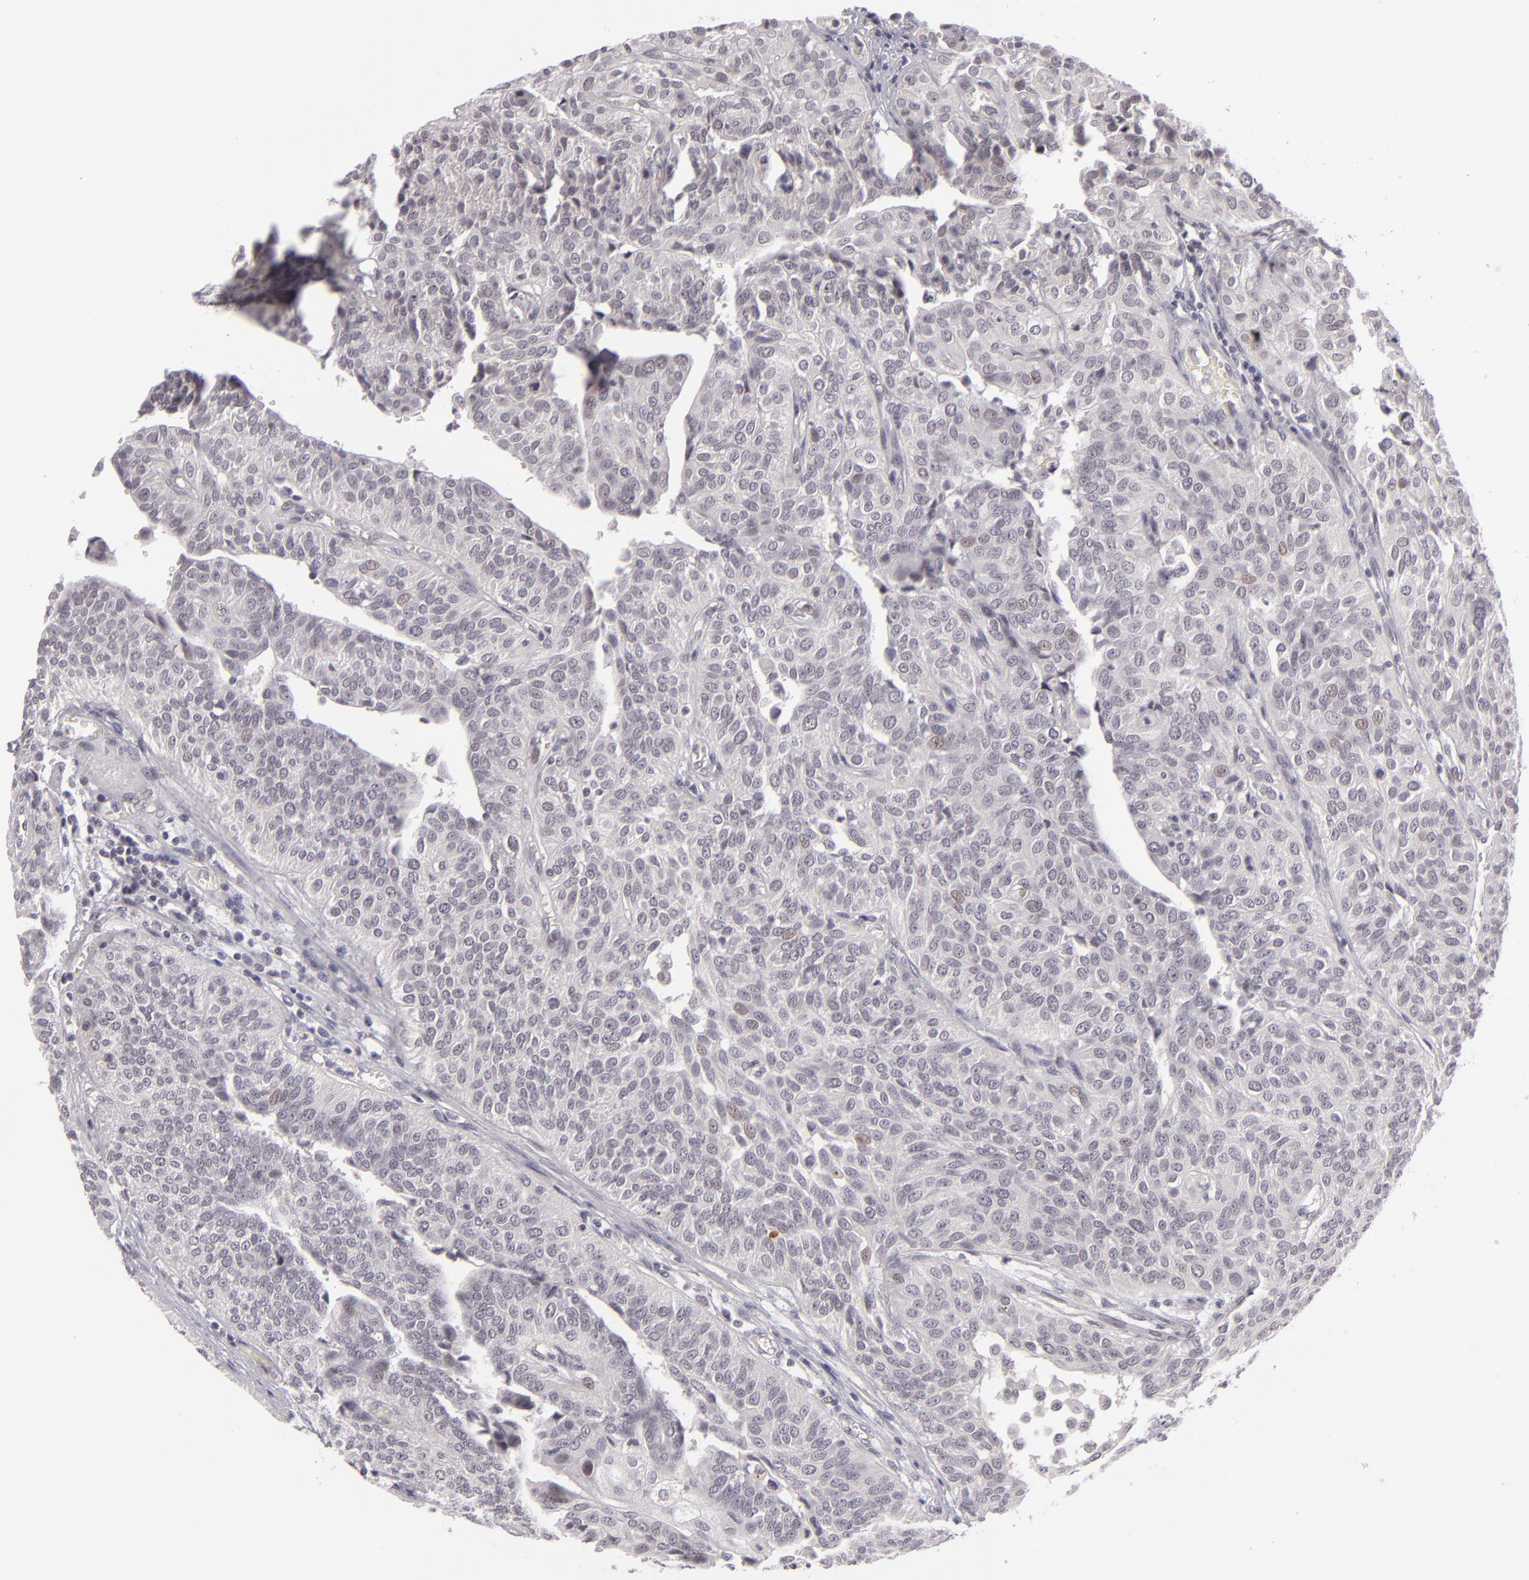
{"staining": {"intensity": "weak", "quantity": "<25%", "location": "nuclear"}, "tissue": "urothelial cancer", "cell_type": "Tumor cells", "image_type": "cancer", "snomed": [{"axis": "morphology", "description": "Urothelial carcinoma, High grade"}, {"axis": "topography", "description": "Urinary bladder"}], "caption": "High magnification brightfield microscopy of urothelial cancer stained with DAB (3,3'-diaminobenzidine) (brown) and counterstained with hematoxylin (blue): tumor cells show no significant expression.", "gene": "ZNF205", "patient": {"sex": "male", "age": 56}}